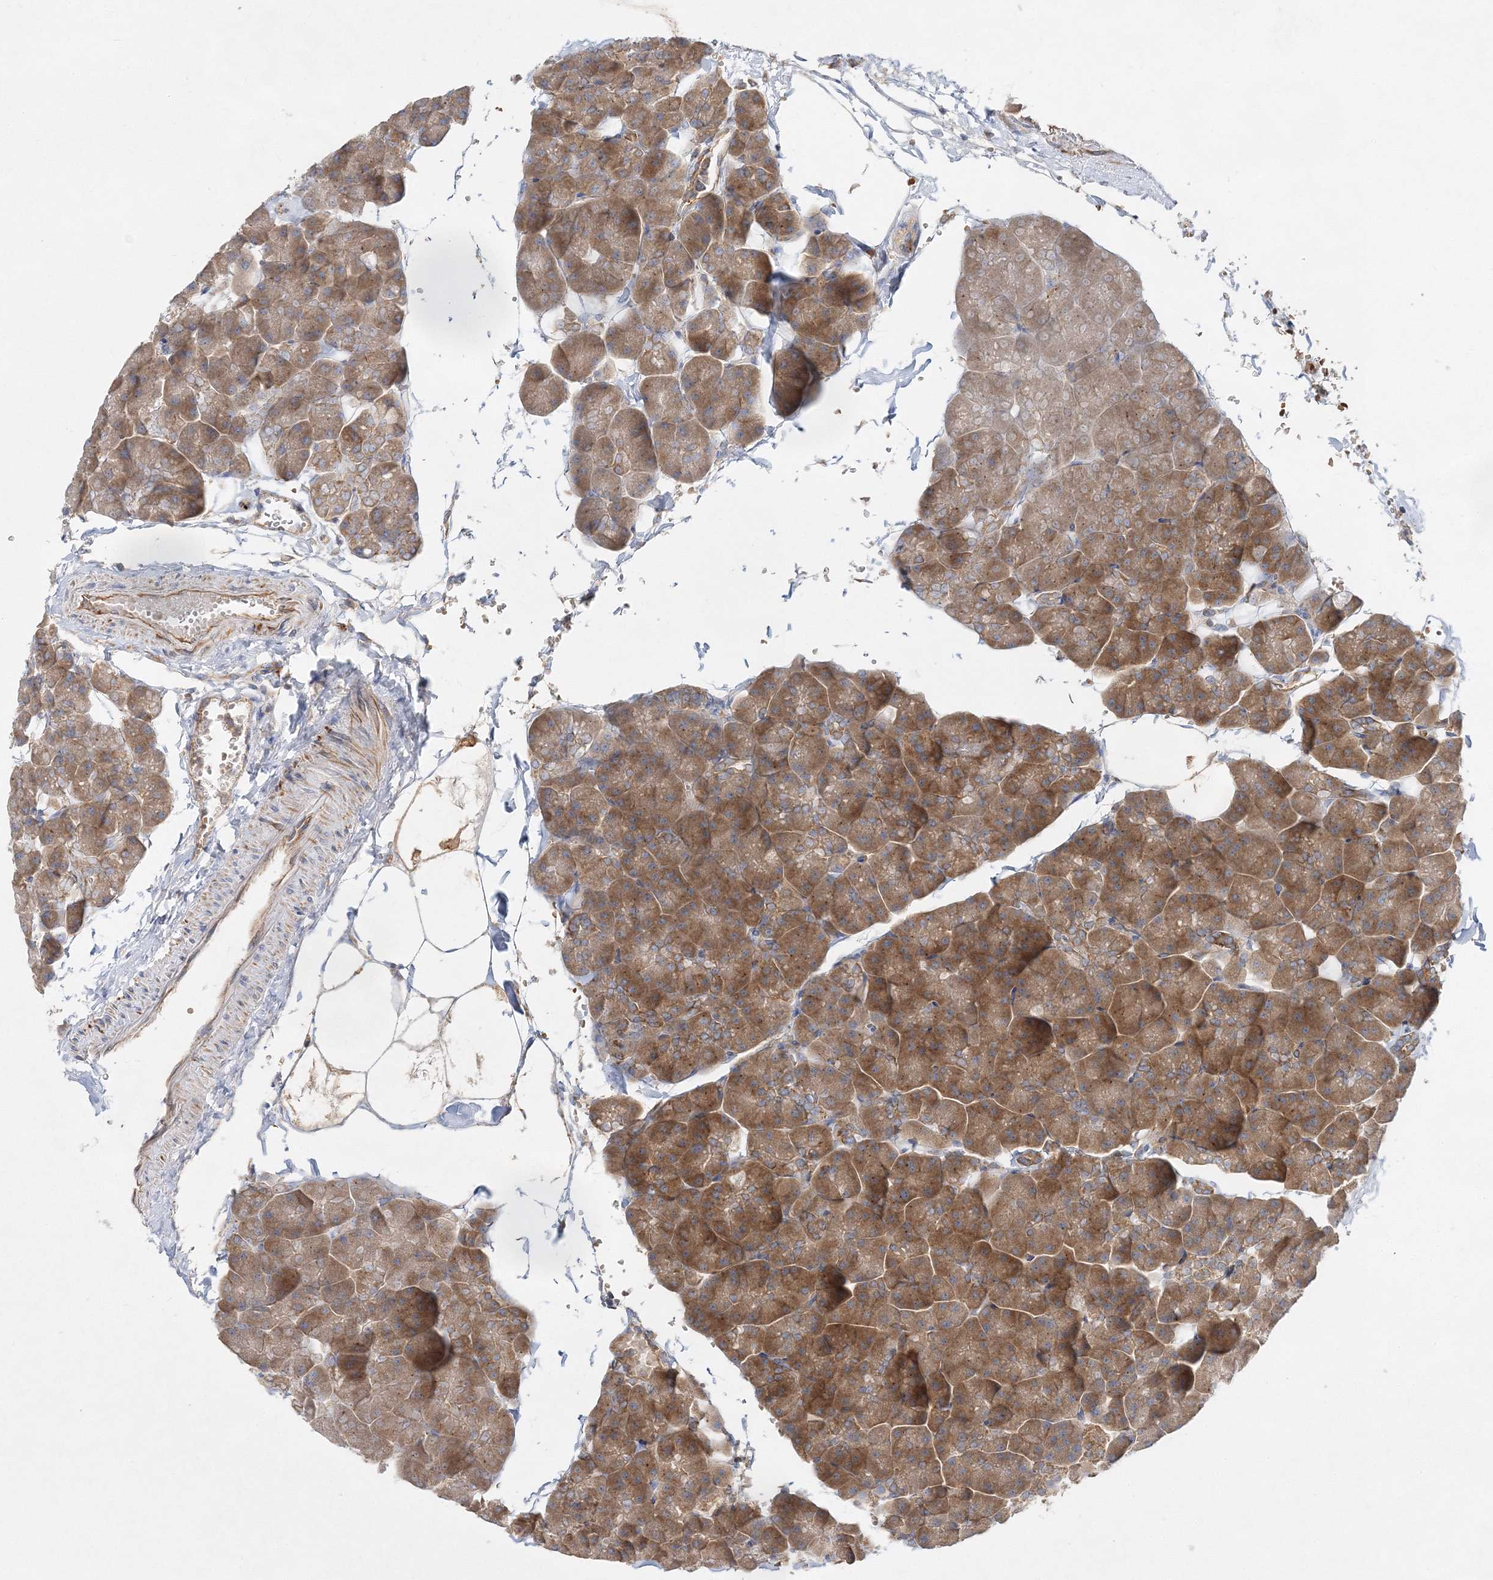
{"staining": {"intensity": "strong", "quantity": ">75%", "location": "cytoplasmic/membranous"}, "tissue": "pancreas", "cell_type": "Exocrine glandular cells", "image_type": "normal", "snomed": [{"axis": "morphology", "description": "Normal tissue, NOS"}, {"axis": "topography", "description": "Pancreas"}], "caption": "Pancreas stained with immunohistochemistry (IHC) exhibits strong cytoplasmic/membranous staining in about >75% of exocrine glandular cells.", "gene": "WDR37", "patient": {"sex": "male", "age": 35}}